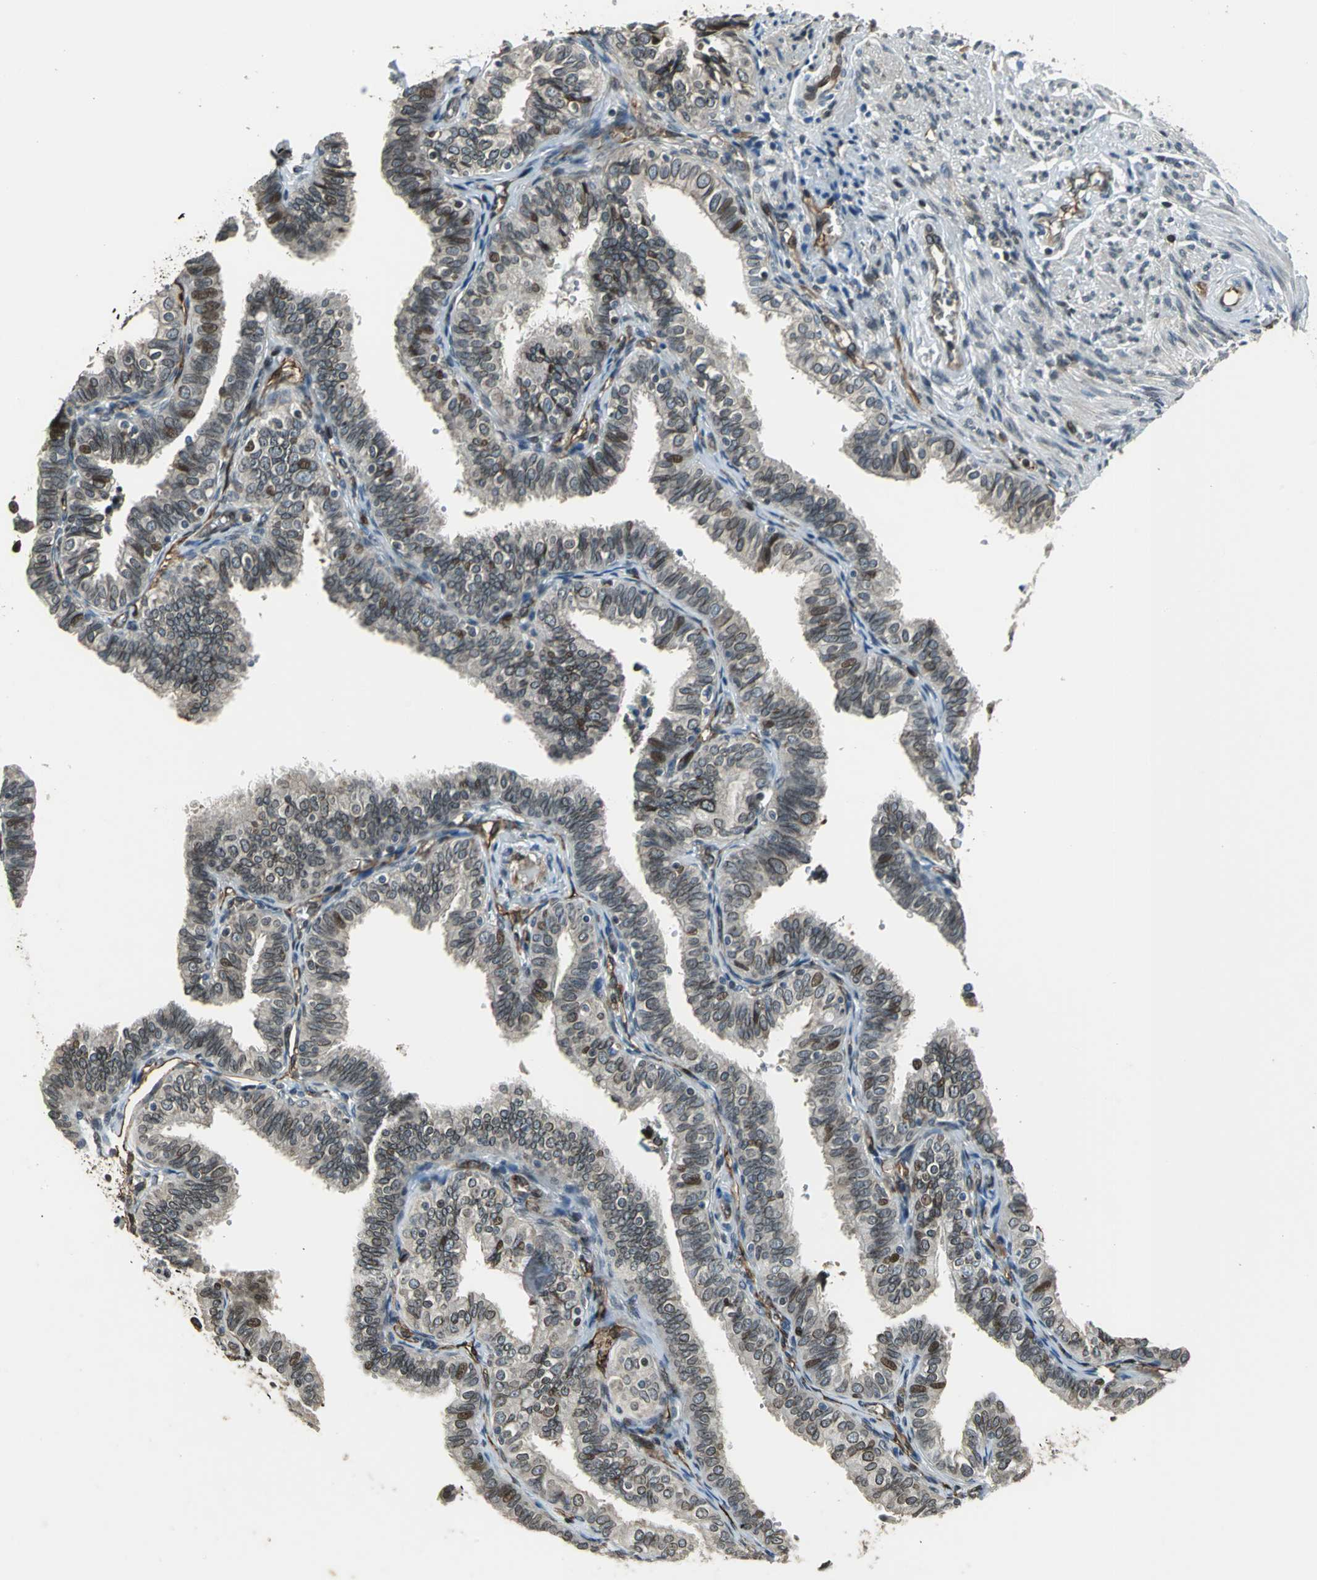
{"staining": {"intensity": "moderate", "quantity": "25%-75%", "location": "cytoplasmic/membranous,nuclear"}, "tissue": "fallopian tube", "cell_type": "Glandular cells", "image_type": "normal", "snomed": [{"axis": "morphology", "description": "Normal tissue, NOS"}, {"axis": "topography", "description": "Fallopian tube"}], "caption": "Immunohistochemistry of normal fallopian tube displays medium levels of moderate cytoplasmic/membranous,nuclear positivity in about 25%-75% of glandular cells.", "gene": "BRIP1", "patient": {"sex": "female", "age": 46}}